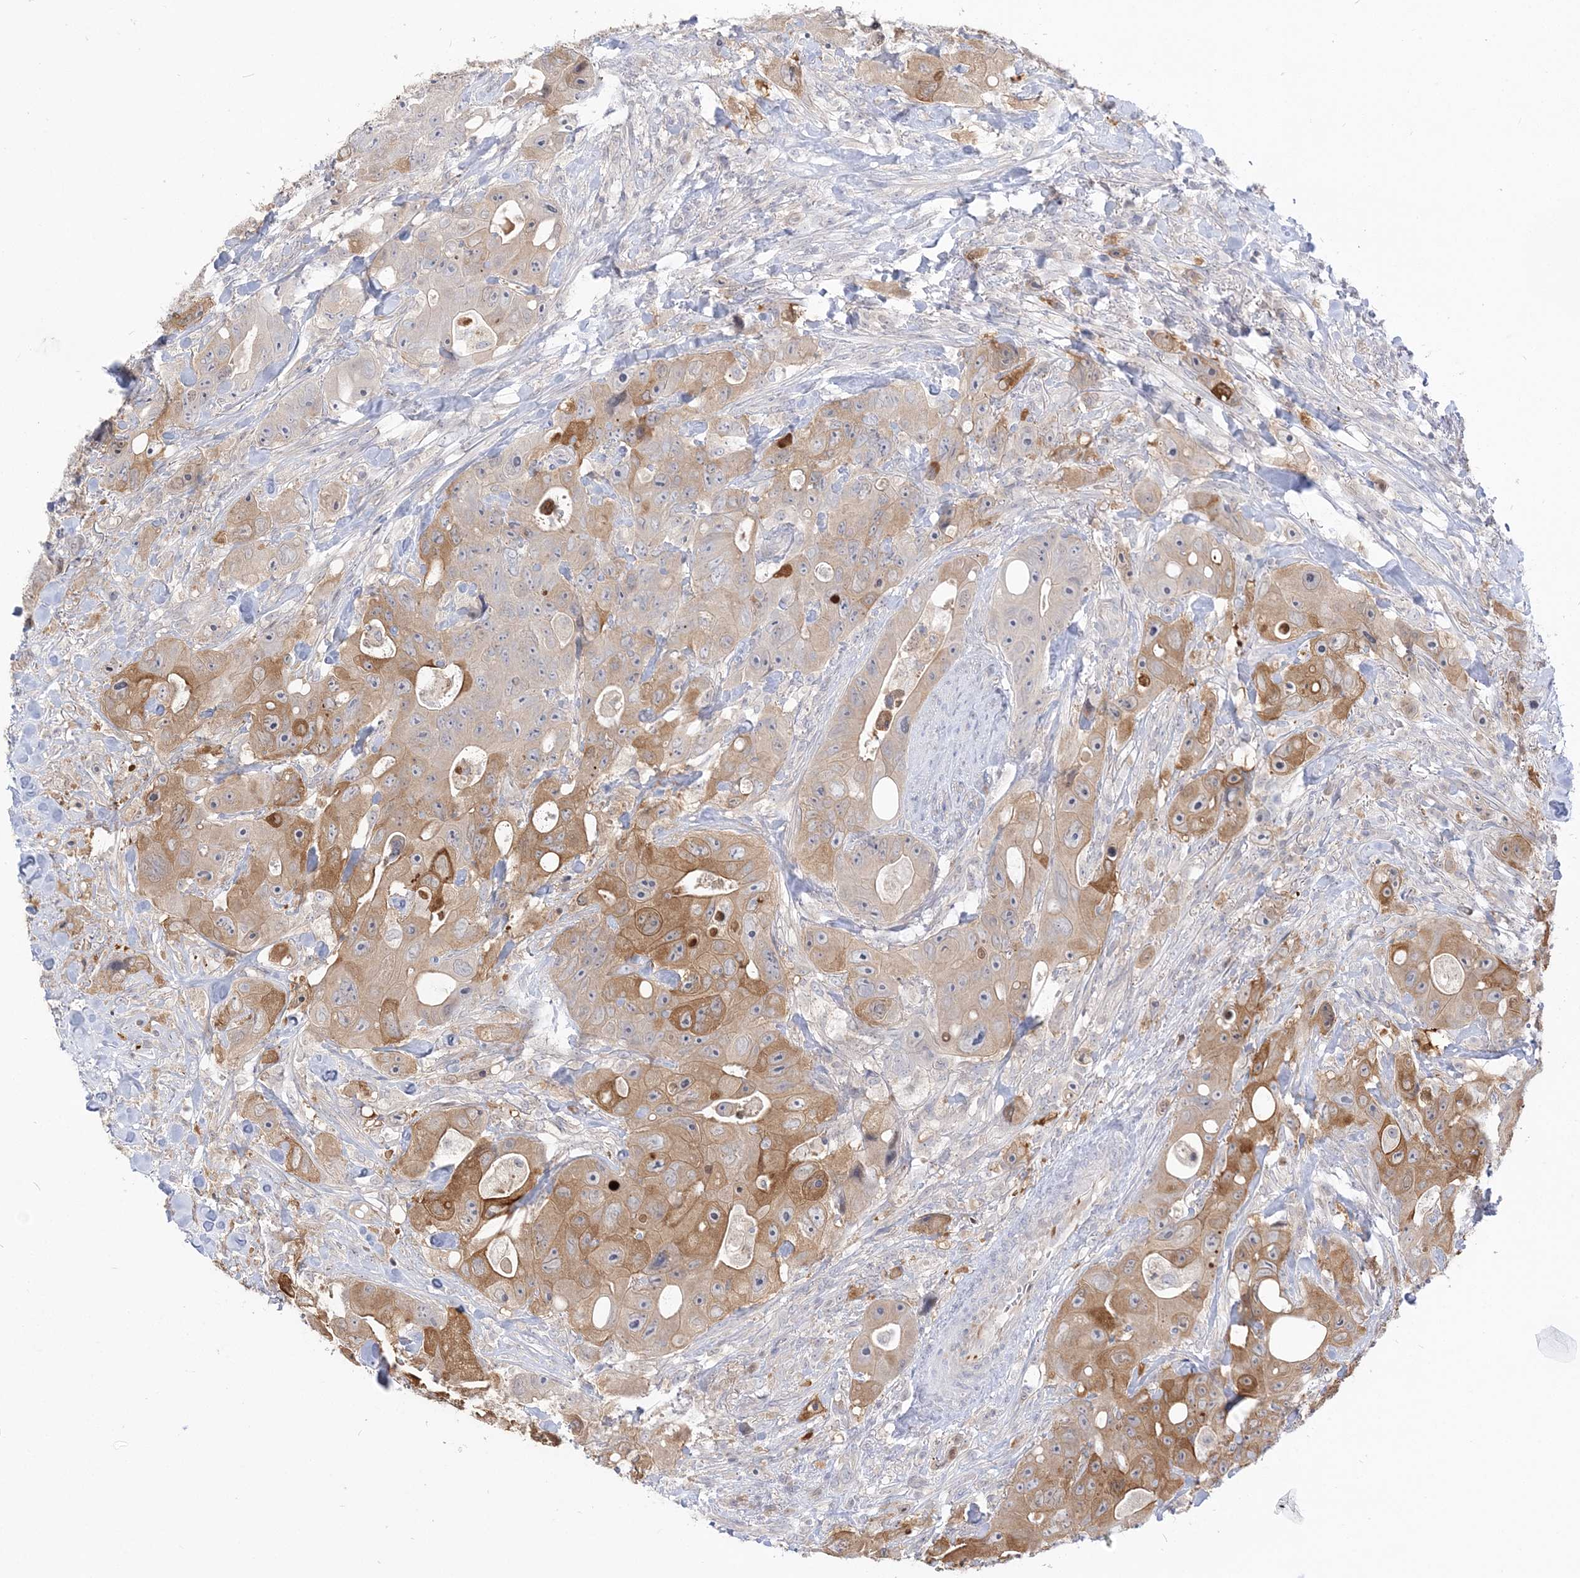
{"staining": {"intensity": "moderate", "quantity": "<25%", "location": "cytoplasmic/membranous"}, "tissue": "colorectal cancer", "cell_type": "Tumor cells", "image_type": "cancer", "snomed": [{"axis": "morphology", "description": "Adenocarcinoma, NOS"}, {"axis": "topography", "description": "Colon"}], "caption": "IHC of human adenocarcinoma (colorectal) displays low levels of moderate cytoplasmic/membranous expression in about <25% of tumor cells. Using DAB (brown) and hematoxylin (blue) stains, captured at high magnification using brightfield microscopy.", "gene": "THADA", "patient": {"sex": "female", "age": 46}}